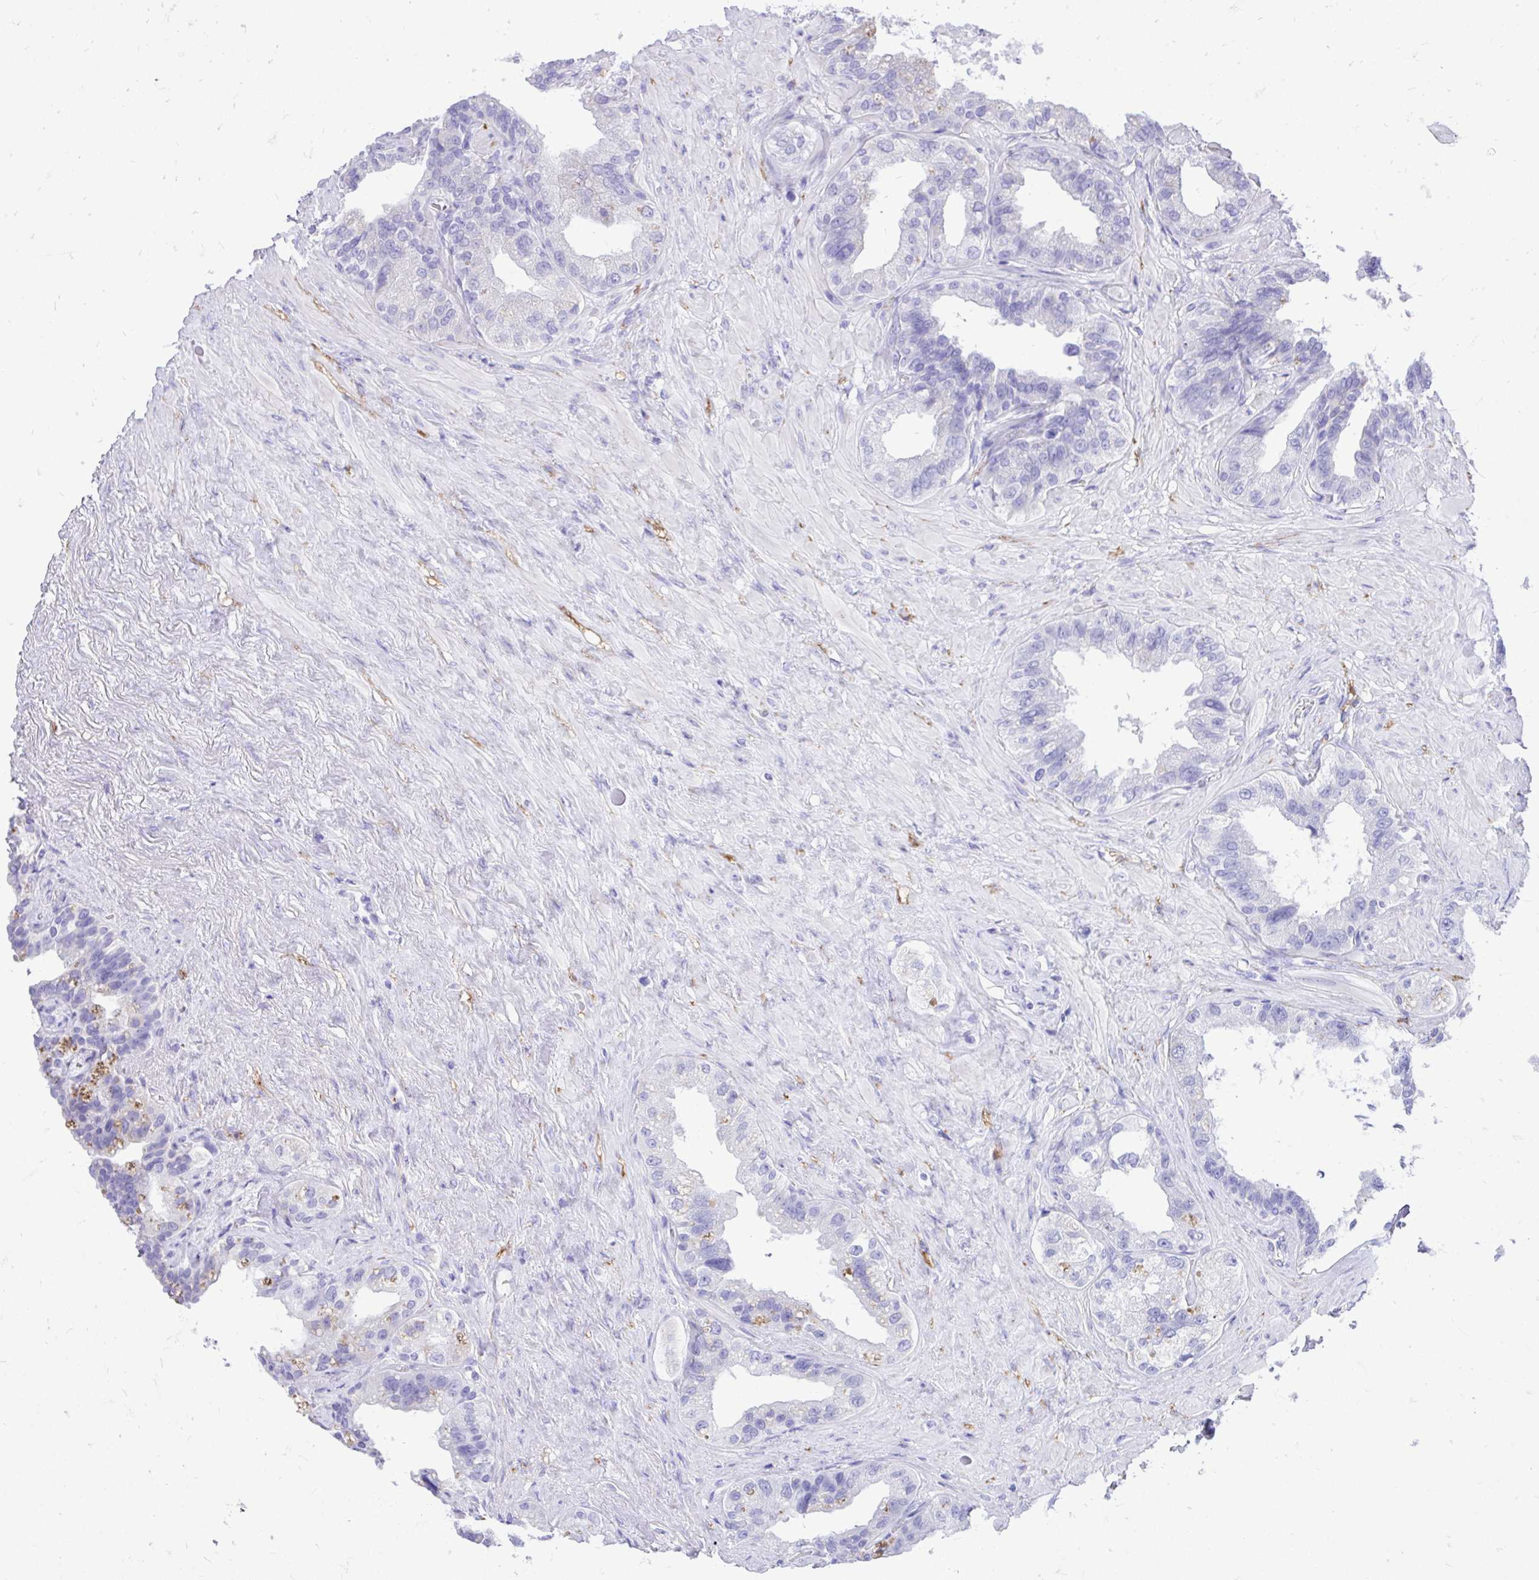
{"staining": {"intensity": "negative", "quantity": "none", "location": "none"}, "tissue": "seminal vesicle", "cell_type": "Glandular cells", "image_type": "normal", "snomed": [{"axis": "morphology", "description": "Normal tissue, NOS"}, {"axis": "topography", "description": "Seminal veicle"}, {"axis": "topography", "description": "Peripheral nerve tissue"}], "caption": "This is a image of IHC staining of normal seminal vesicle, which shows no positivity in glandular cells. Brightfield microscopy of IHC stained with DAB (3,3'-diaminobenzidine) (brown) and hematoxylin (blue), captured at high magnification.", "gene": "MON1A", "patient": {"sex": "male", "age": 76}}